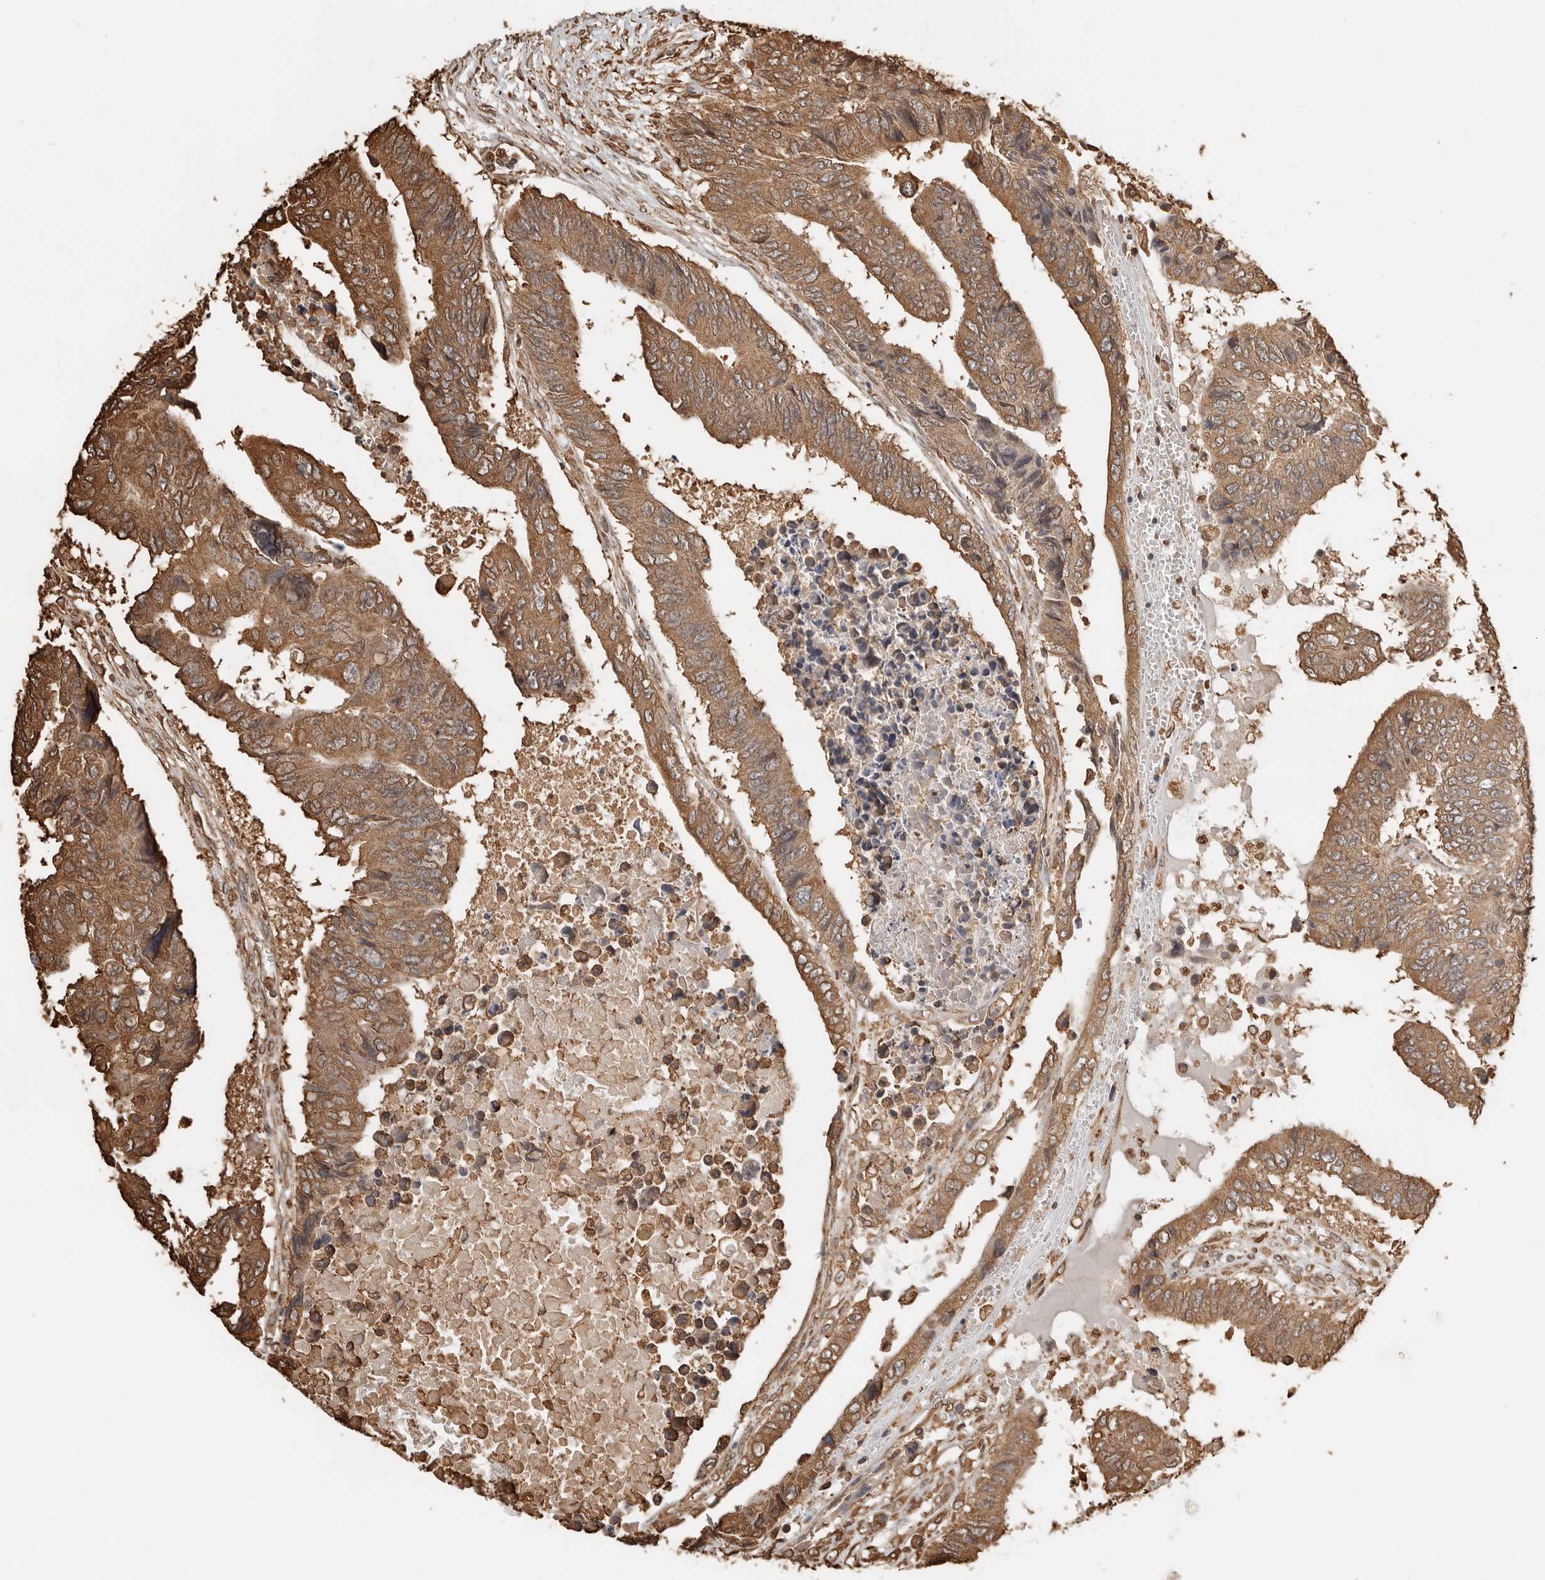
{"staining": {"intensity": "moderate", "quantity": ">75%", "location": "cytoplasmic/membranous"}, "tissue": "colorectal cancer", "cell_type": "Tumor cells", "image_type": "cancer", "snomed": [{"axis": "morphology", "description": "Adenocarcinoma, NOS"}, {"axis": "topography", "description": "Rectum"}], "caption": "Immunohistochemistry (IHC) of colorectal cancer (adenocarcinoma) shows medium levels of moderate cytoplasmic/membranous staining in about >75% of tumor cells. (DAB (3,3'-diaminobenzidine) = brown stain, brightfield microscopy at high magnification).", "gene": "ARHGEF10L", "patient": {"sex": "male", "age": 84}}